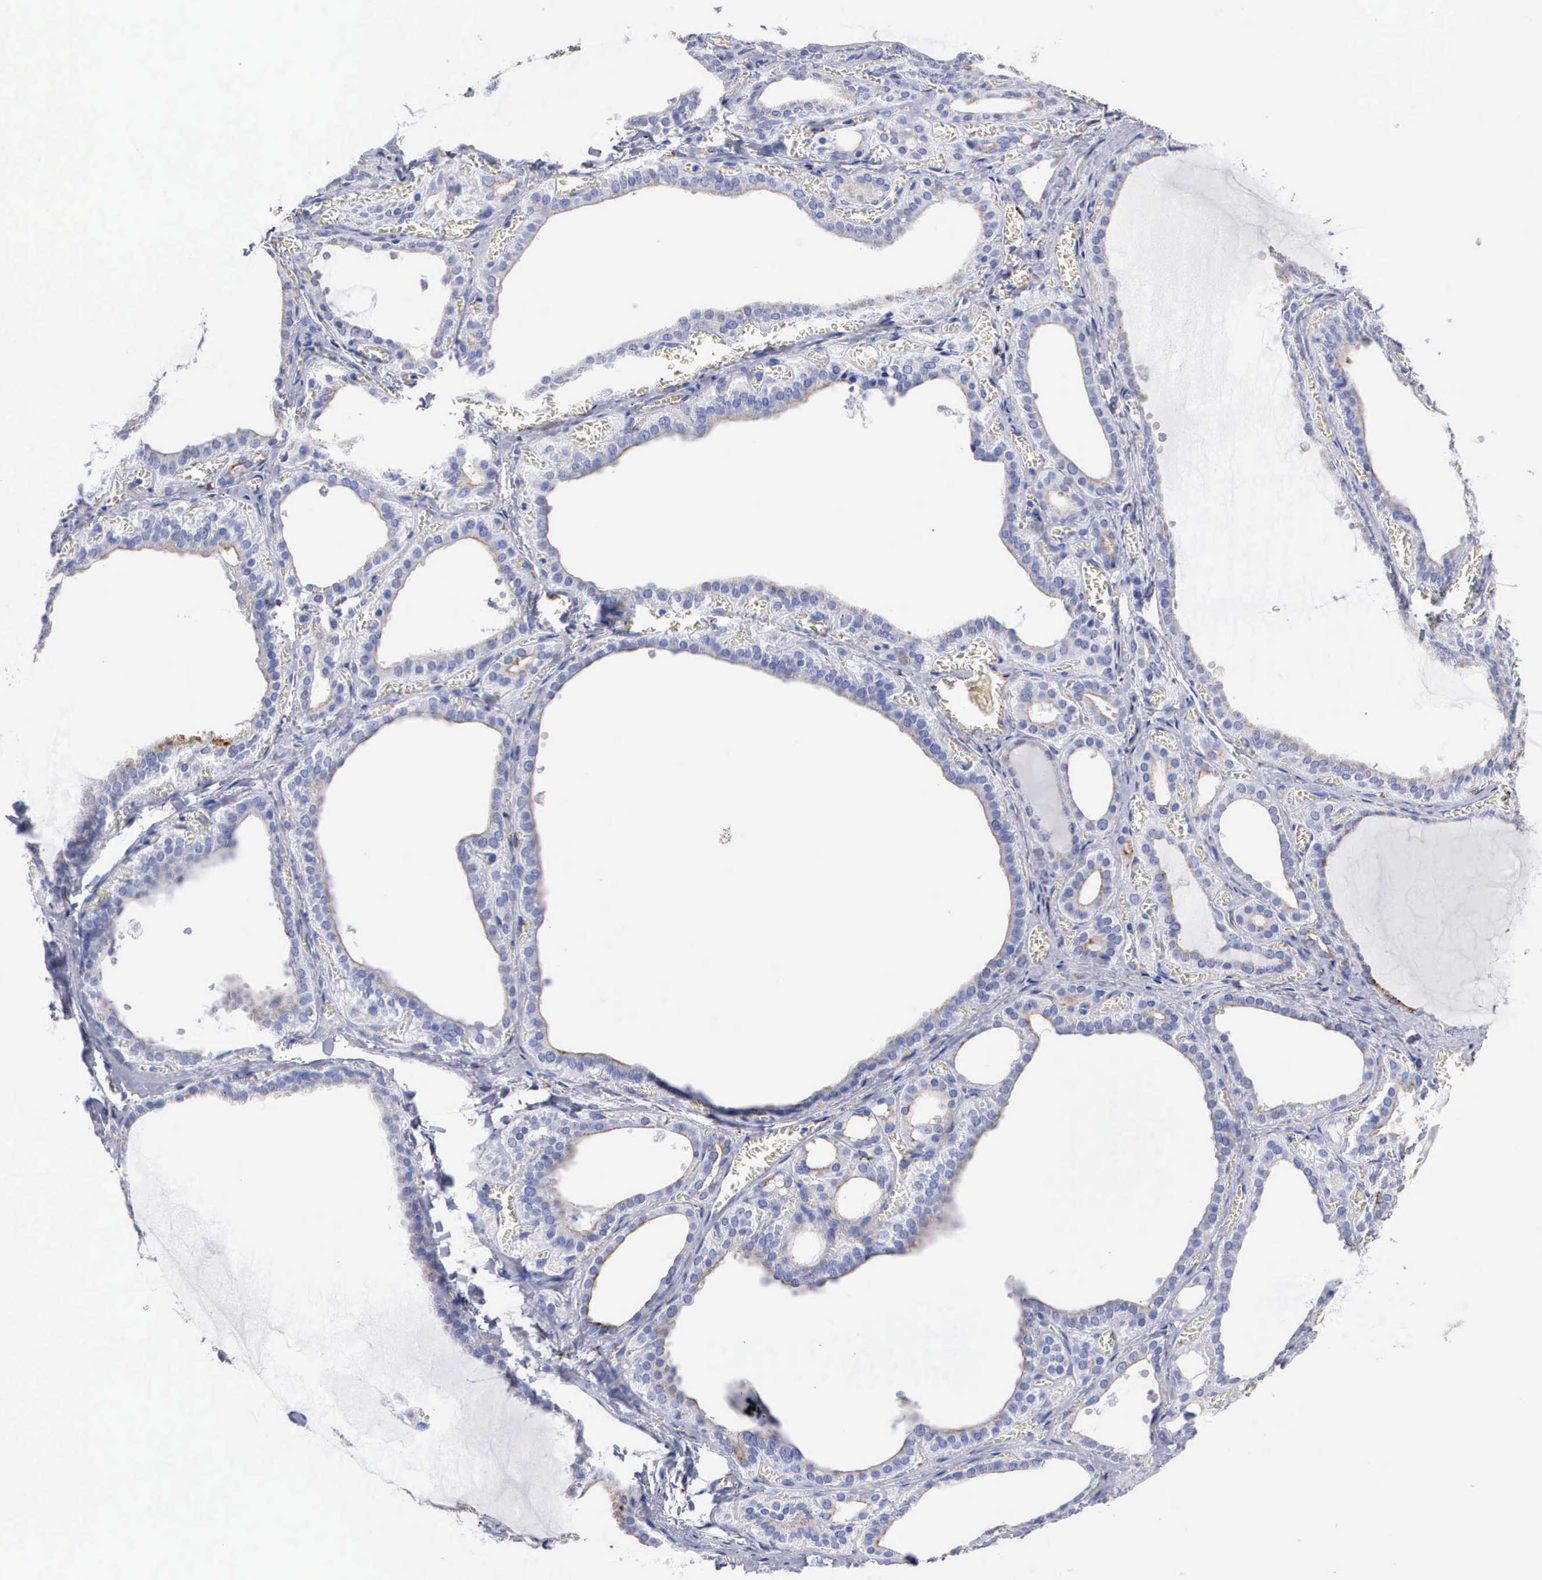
{"staining": {"intensity": "negative", "quantity": "none", "location": "none"}, "tissue": "thyroid gland", "cell_type": "Glandular cells", "image_type": "normal", "snomed": [{"axis": "morphology", "description": "Normal tissue, NOS"}, {"axis": "topography", "description": "Thyroid gland"}], "caption": "Glandular cells show no significant staining in normal thyroid gland. (DAB immunohistochemistry with hematoxylin counter stain).", "gene": "CTSL", "patient": {"sex": "female", "age": 55}}